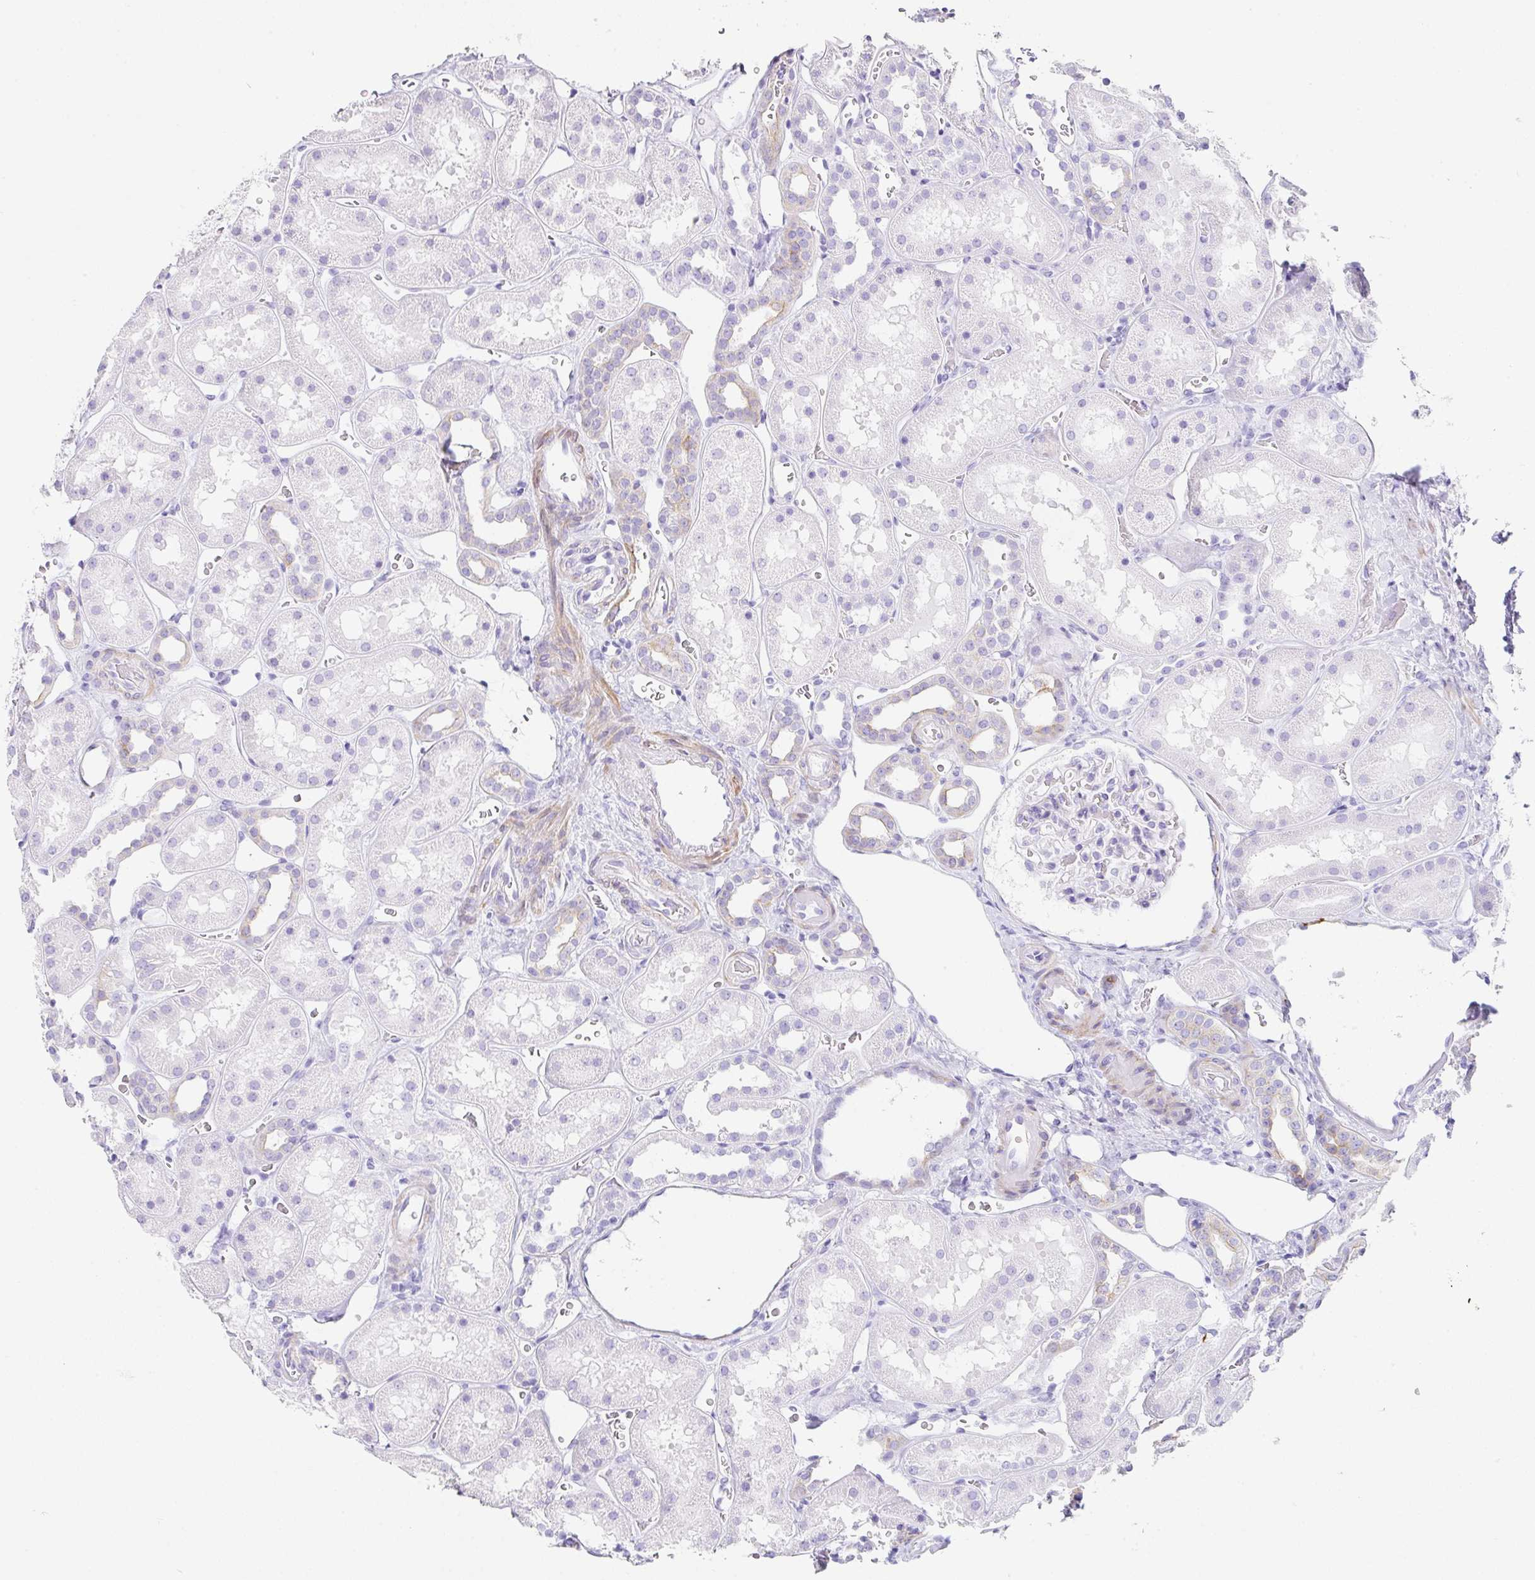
{"staining": {"intensity": "negative", "quantity": "none", "location": "none"}, "tissue": "kidney", "cell_type": "Cells in glomeruli", "image_type": "normal", "snomed": [{"axis": "morphology", "description": "Normal tissue, NOS"}, {"axis": "topography", "description": "Kidney"}], "caption": "Cells in glomeruli are negative for brown protein staining in unremarkable kidney. (DAB immunohistochemistry, high magnification).", "gene": "CLDND2", "patient": {"sex": "female", "age": 41}}